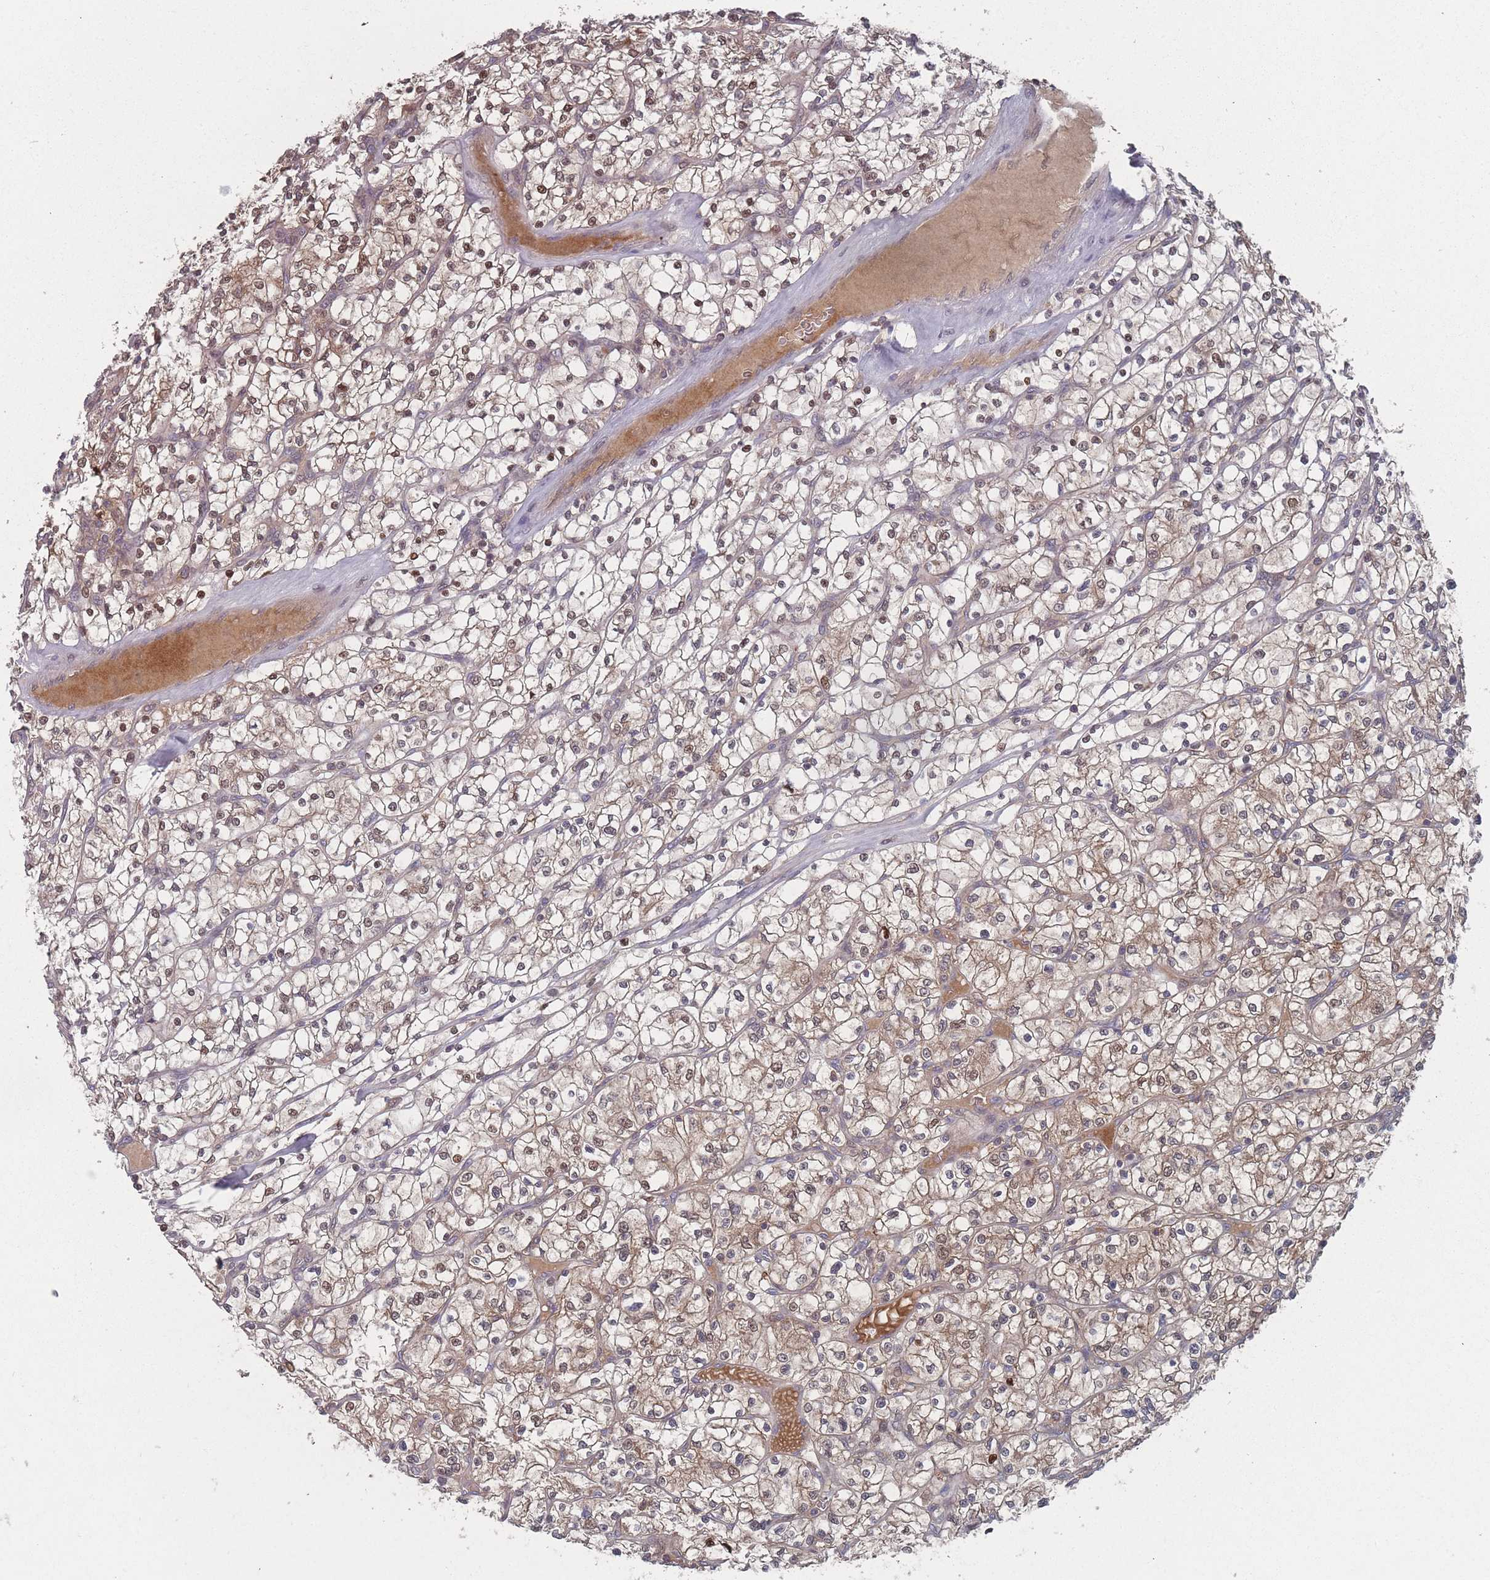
{"staining": {"intensity": "weak", "quantity": ">75%", "location": "cytoplasmic/membranous,nuclear"}, "tissue": "renal cancer", "cell_type": "Tumor cells", "image_type": "cancer", "snomed": [{"axis": "morphology", "description": "Adenocarcinoma, NOS"}, {"axis": "topography", "description": "Kidney"}], "caption": "Tumor cells reveal low levels of weak cytoplasmic/membranous and nuclear staining in approximately >75% of cells in renal adenocarcinoma.", "gene": "TBC1D25", "patient": {"sex": "female", "age": 64}}